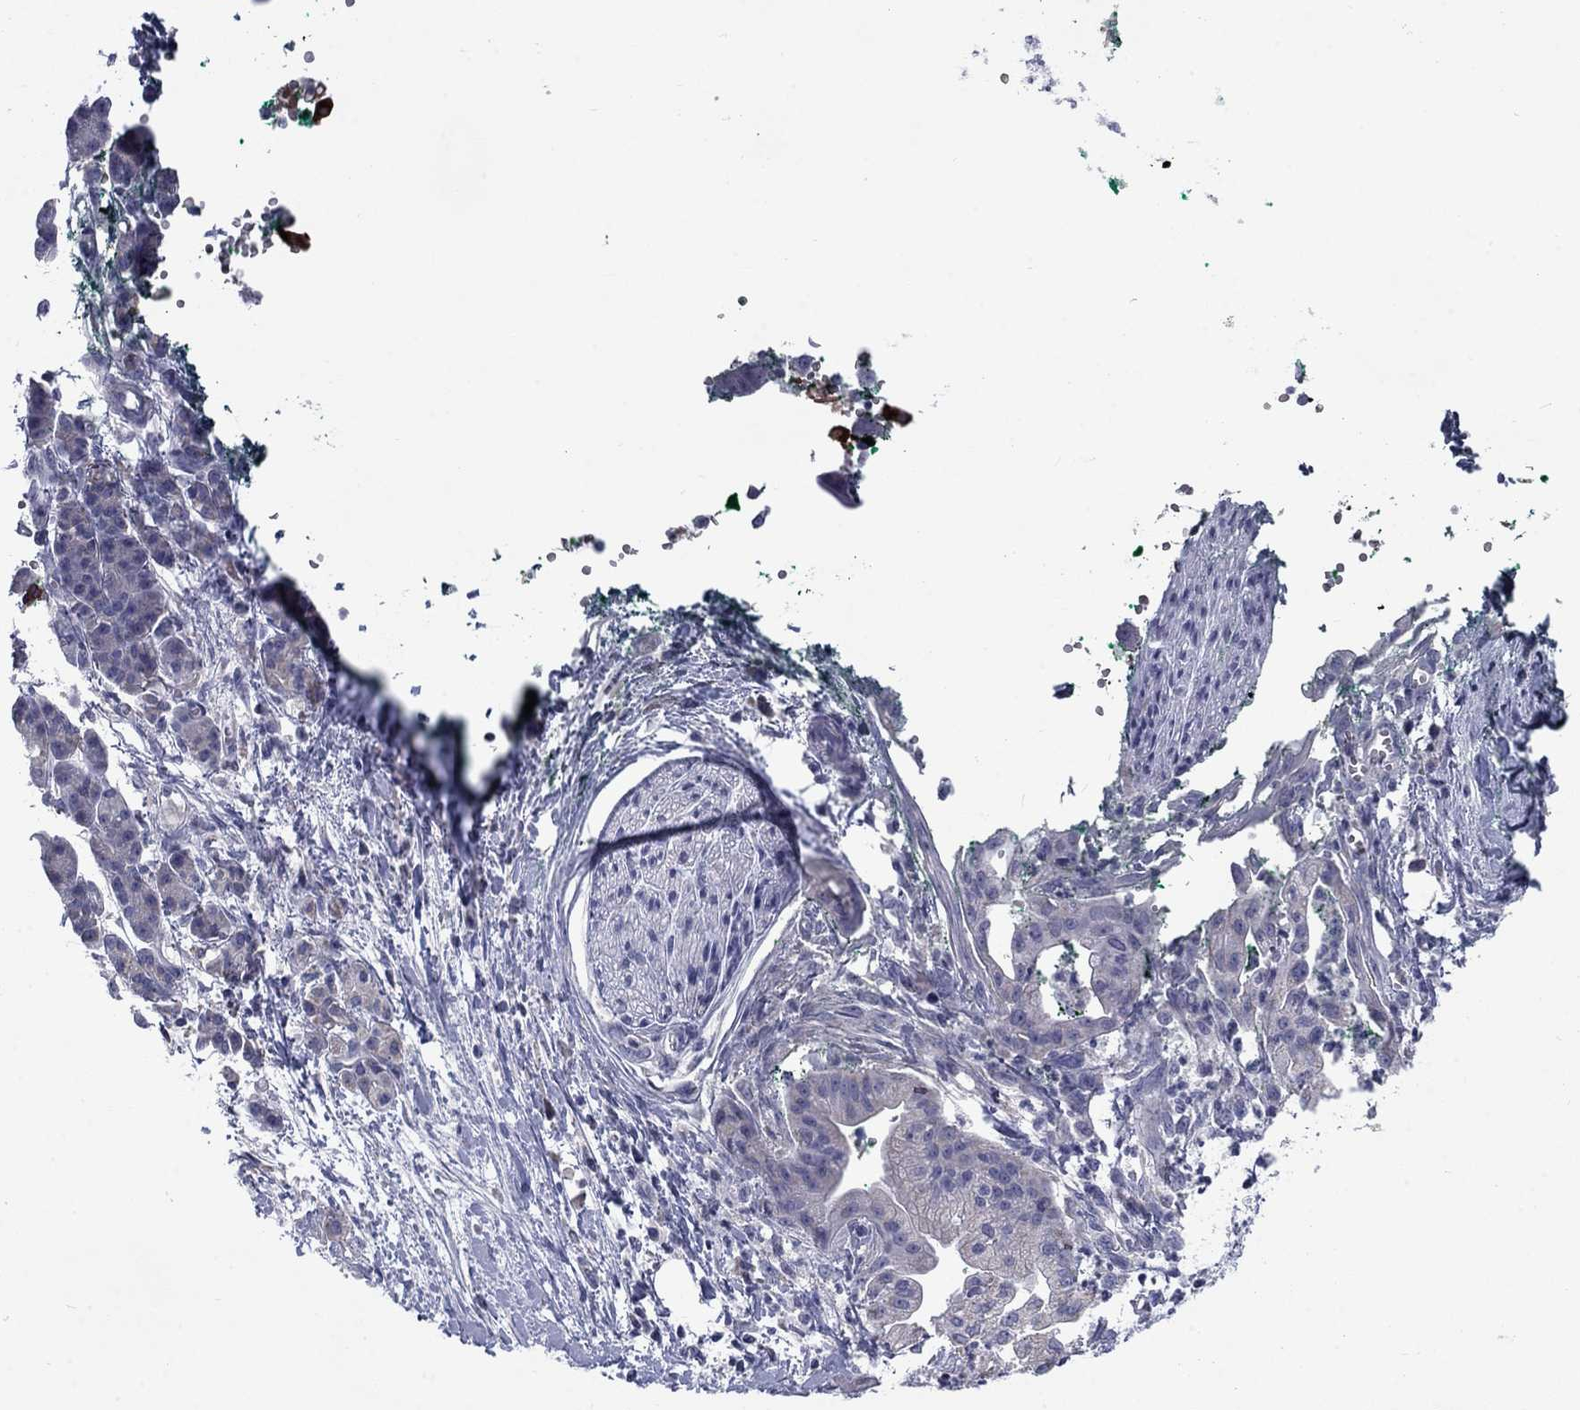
{"staining": {"intensity": "negative", "quantity": "none", "location": "none"}, "tissue": "pancreatic cancer", "cell_type": "Tumor cells", "image_type": "cancer", "snomed": [{"axis": "morphology", "description": "Normal tissue, NOS"}, {"axis": "morphology", "description": "Adenocarcinoma, NOS"}, {"axis": "topography", "description": "Lymph node"}, {"axis": "topography", "description": "Pancreas"}], "caption": "Tumor cells are negative for protein expression in human pancreatic cancer (adenocarcinoma). (DAB (3,3'-diaminobenzidine) immunohistochemistry (IHC) visualized using brightfield microscopy, high magnification).", "gene": "FRK", "patient": {"sex": "female", "age": 58}}